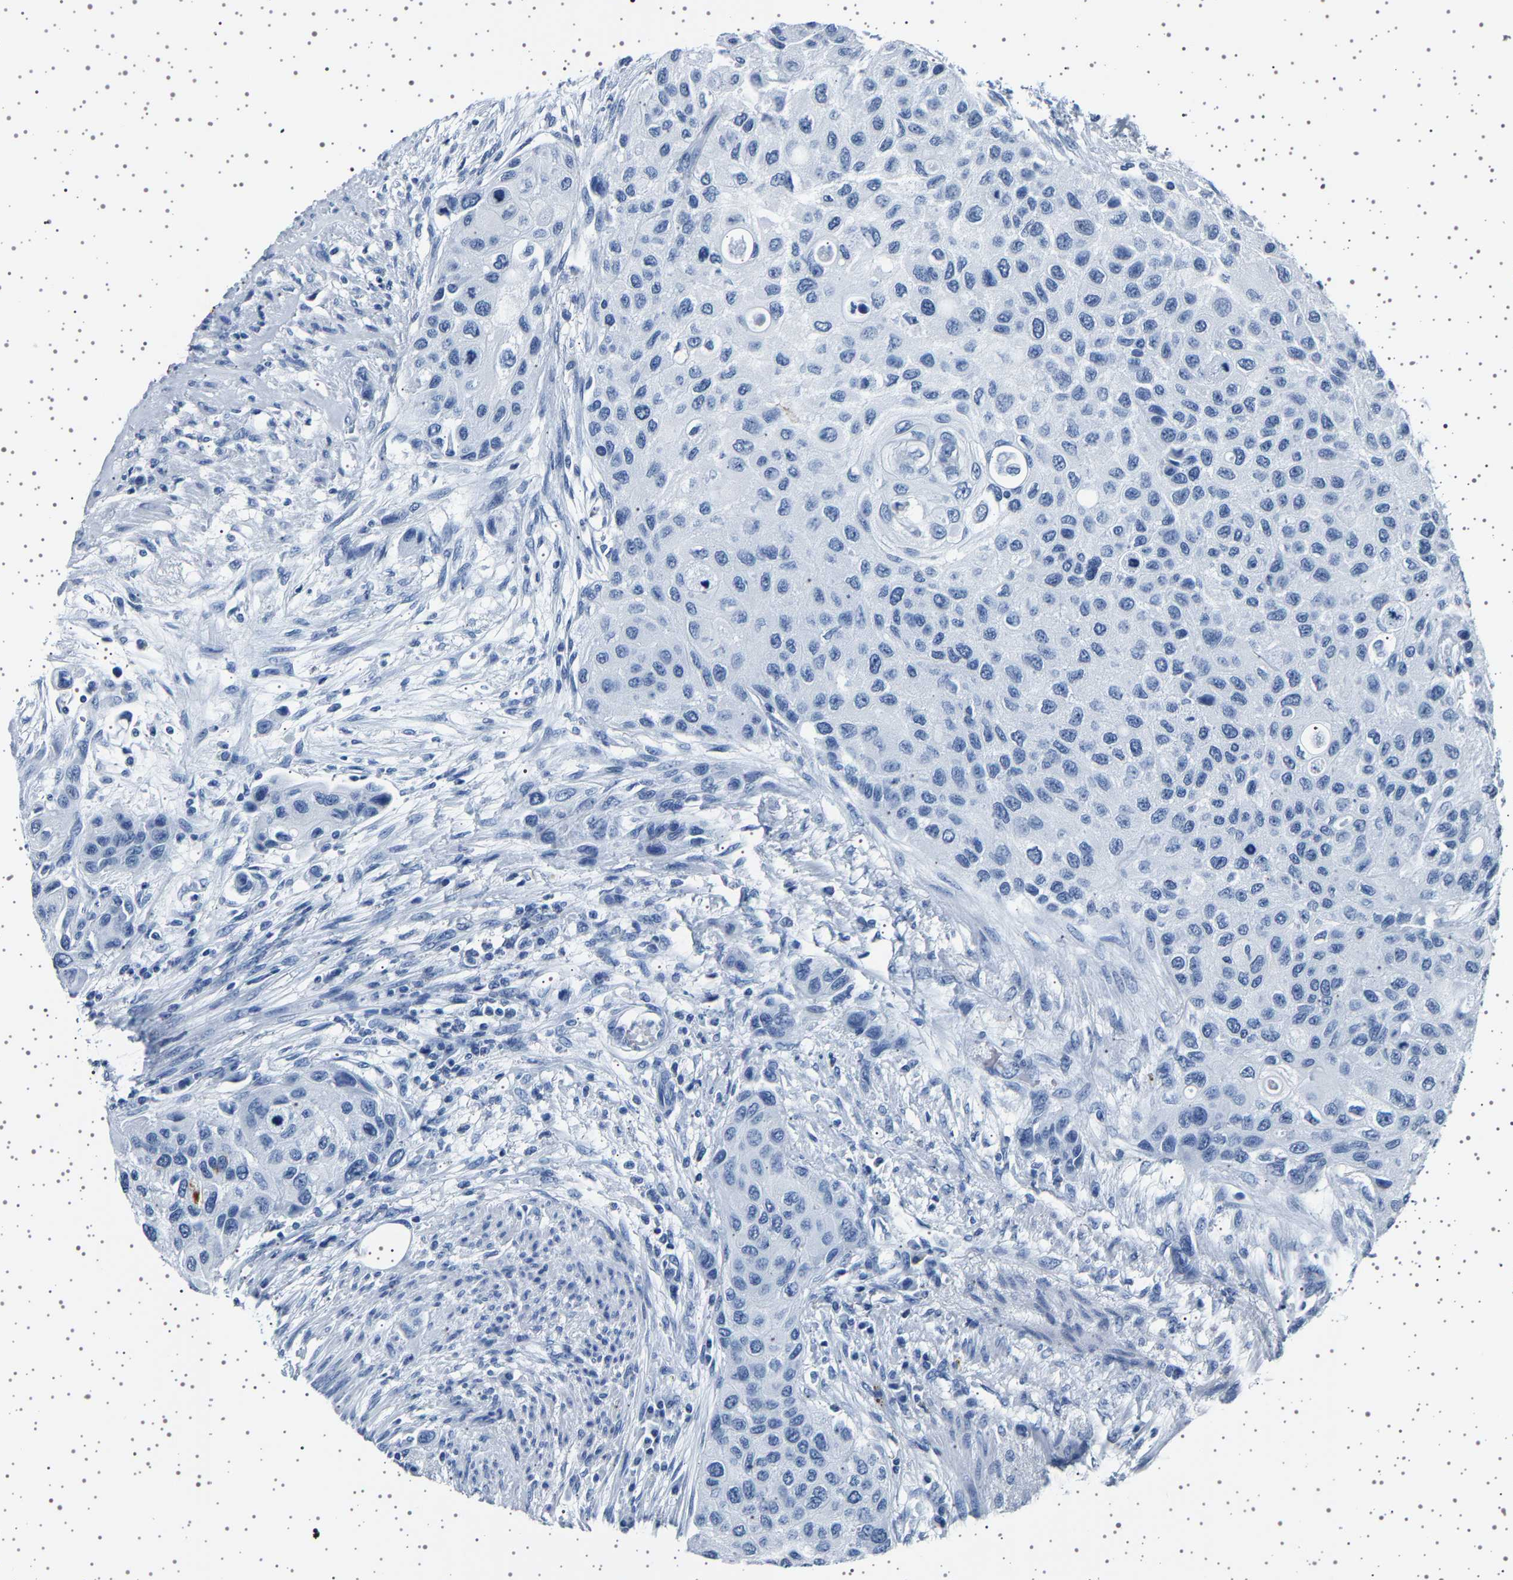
{"staining": {"intensity": "negative", "quantity": "none", "location": "none"}, "tissue": "urothelial cancer", "cell_type": "Tumor cells", "image_type": "cancer", "snomed": [{"axis": "morphology", "description": "Urothelial carcinoma, High grade"}, {"axis": "topography", "description": "Urinary bladder"}], "caption": "High magnification brightfield microscopy of urothelial cancer stained with DAB (3,3'-diaminobenzidine) (brown) and counterstained with hematoxylin (blue): tumor cells show no significant positivity. Nuclei are stained in blue.", "gene": "TFF3", "patient": {"sex": "female", "age": 56}}